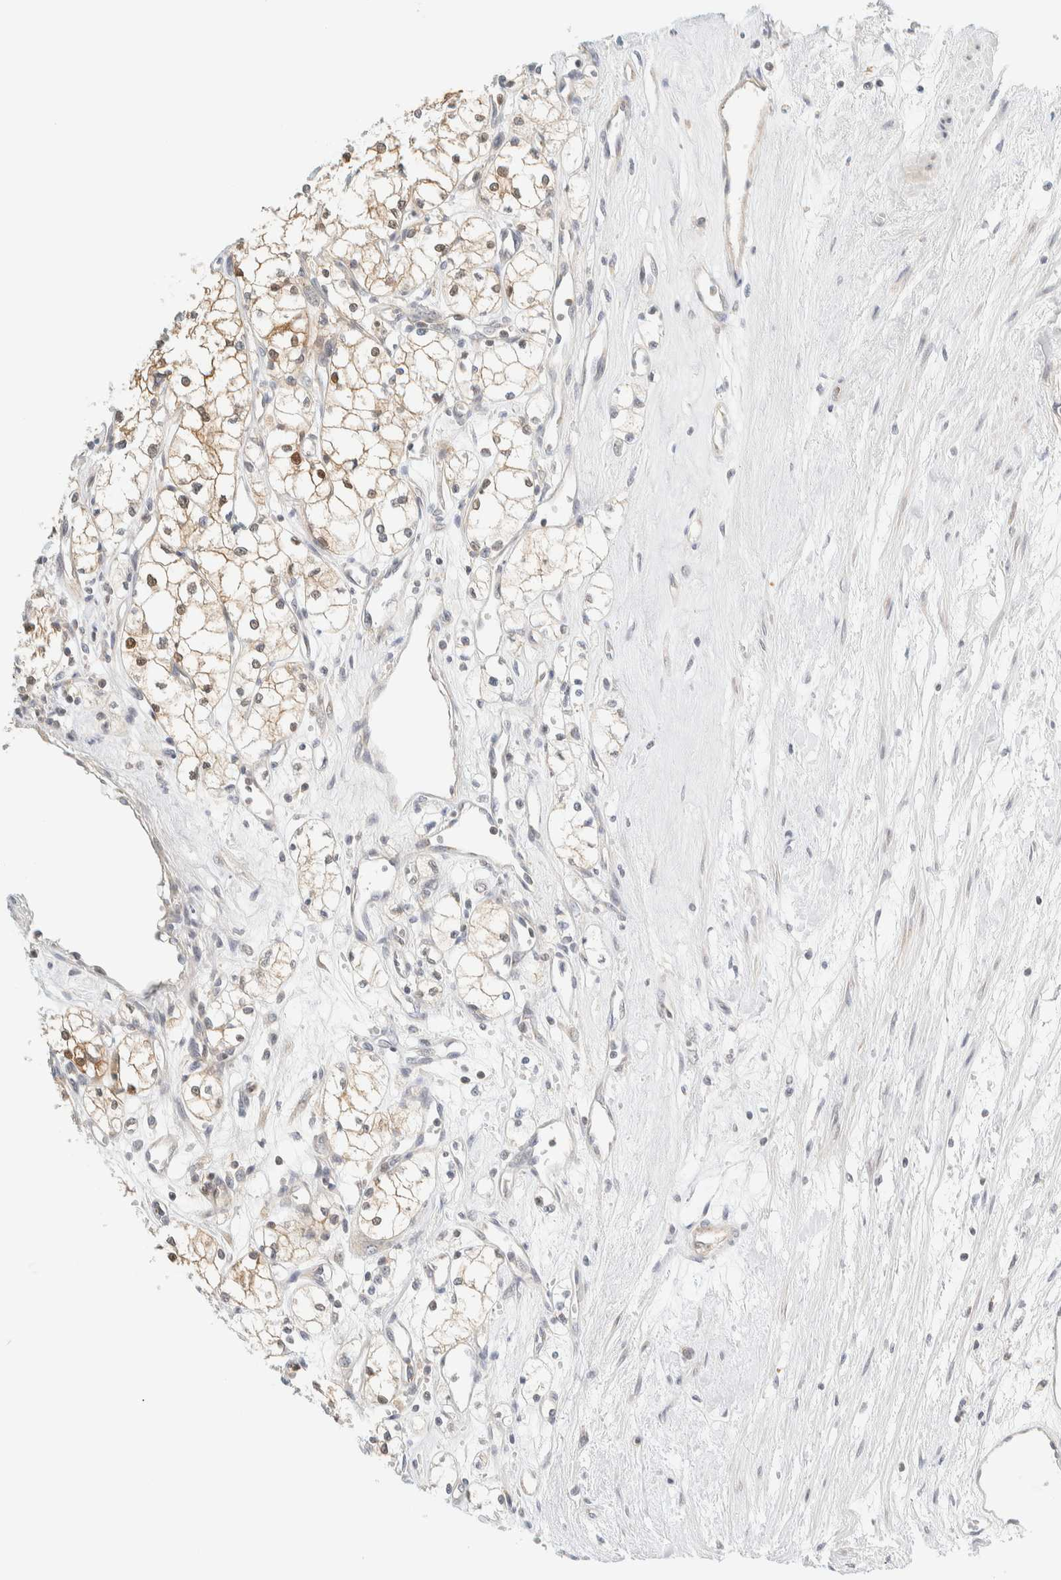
{"staining": {"intensity": "weak", "quantity": "<25%", "location": "cytoplasmic/membranous,nuclear"}, "tissue": "renal cancer", "cell_type": "Tumor cells", "image_type": "cancer", "snomed": [{"axis": "morphology", "description": "Adenocarcinoma, NOS"}, {"axis": "topography", "description": "Kidney"}], "caption": "This is an IHC image of renal adenocarcinoma. There is no expression in tumor cells.", "gene": "PCYT2", "patient": {"sex": "male", "age": 59}}